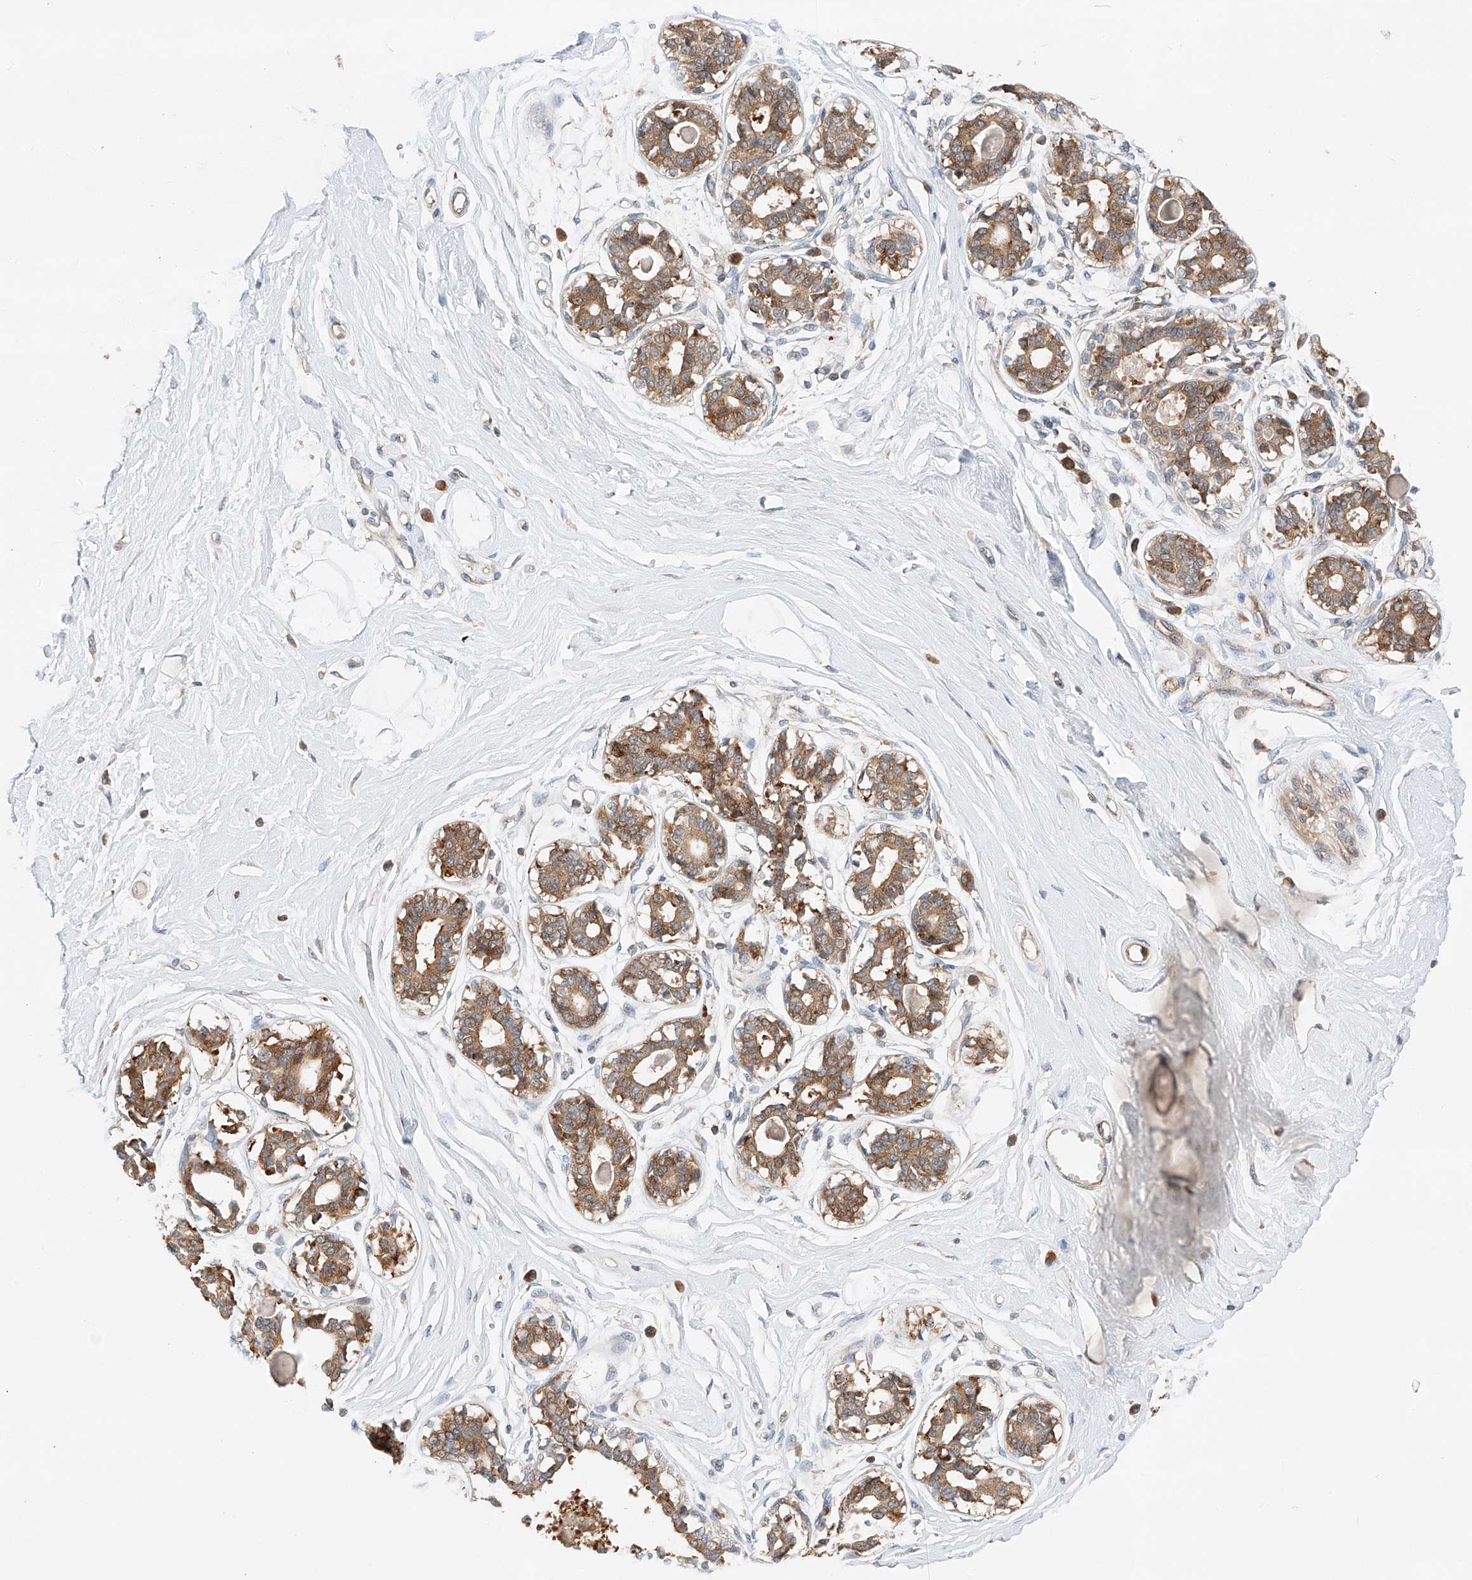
{"staining": {"intensity": "negative", "quantity": "none", "location": "none"}, "tissue": "breast", "cell_type": "Adipocytes", "image_type": "normal", "snomed": [{"axis": "morphology", "description": "Normal tissue, NOS"}, {"axis": "topography", "description": "Breast"}], "caption": "The photomicrograph demonstrates no significant expression in adipocytes of breast. (Stains: DAB (3,3'-diaminobenzidine) immunohistochemistry with hematoxylin counter stain, Microscopy: brightfield microscopy at high magnification).", "gene": "RUSC1", "patient": {"sex": "female", "age": 45}}